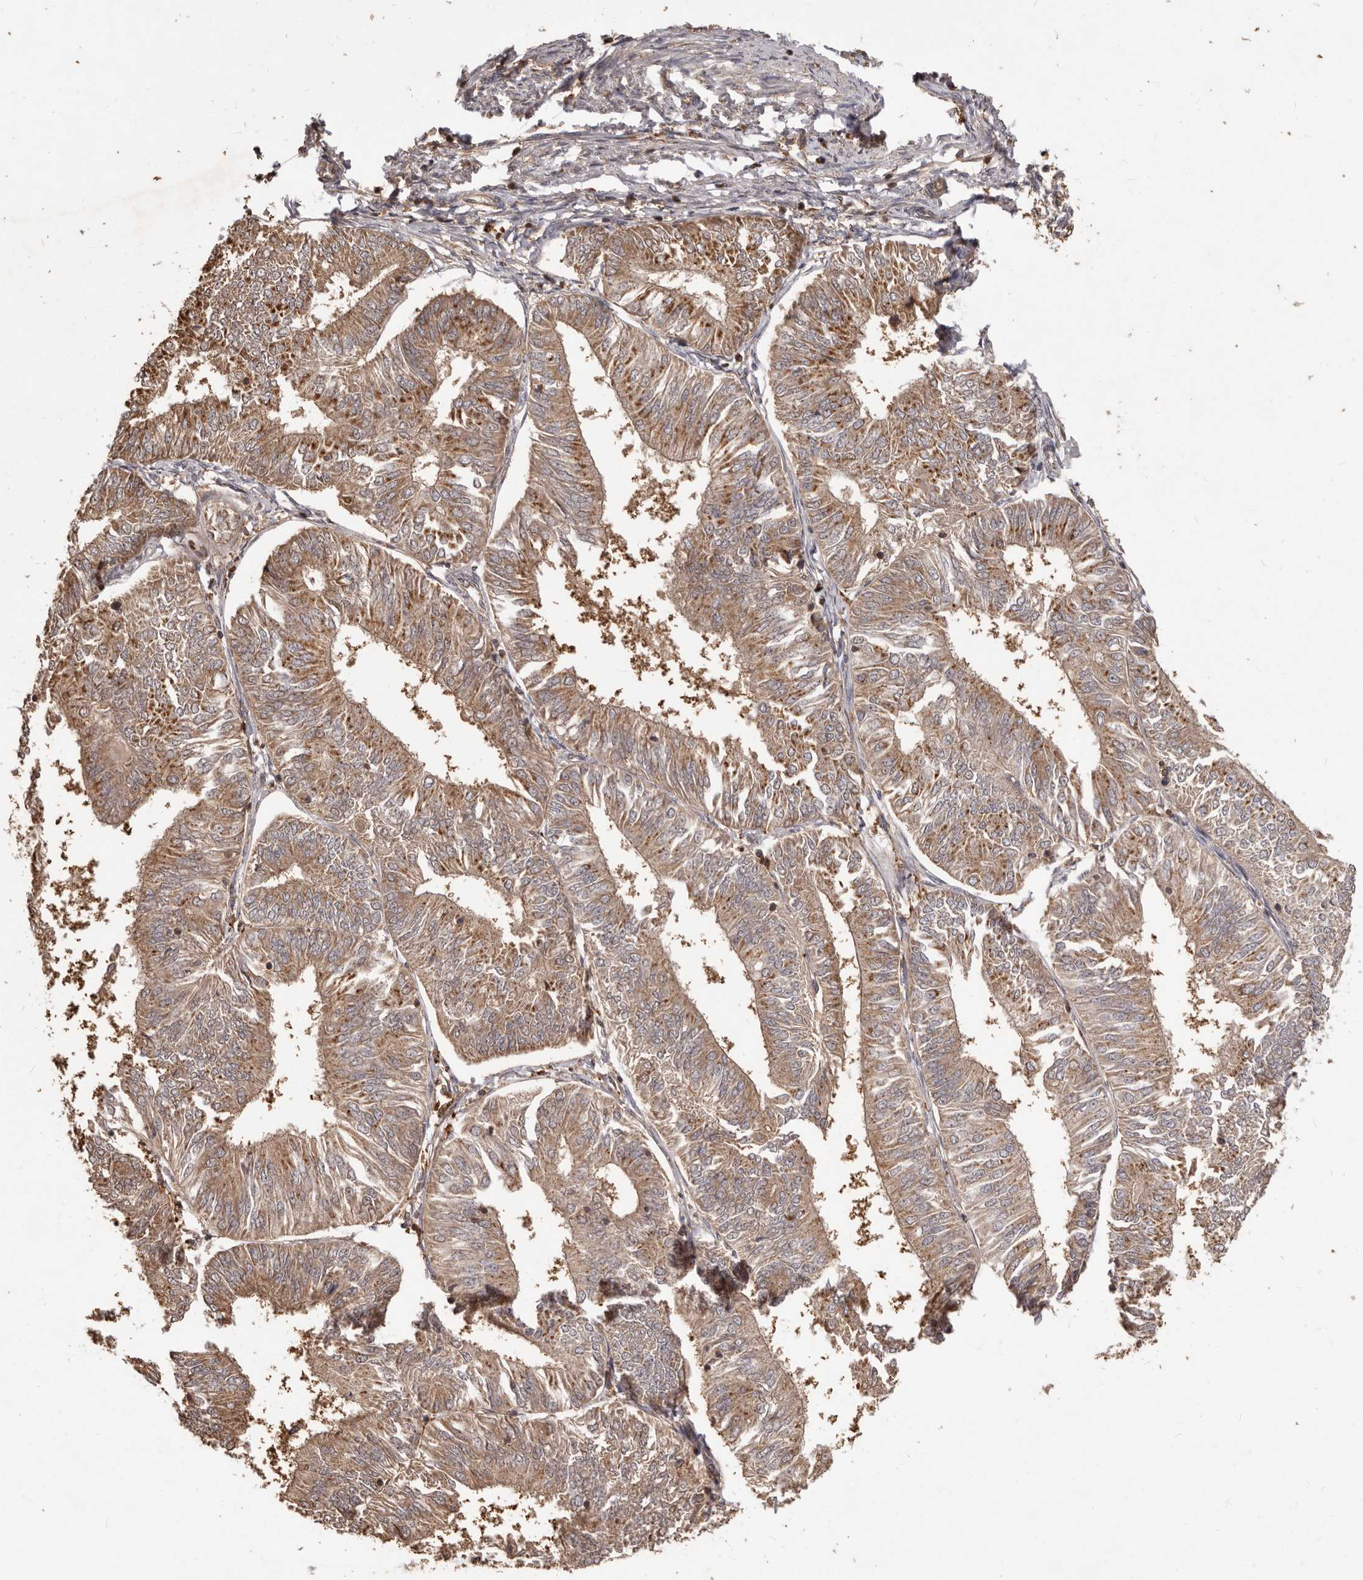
{"staining": {"intensity": "moderate", "quantity": ">75%", "location": "cytoplasmic/membranous"}, "tissue": "endometrial cancer", "cell_type": "Tumor cells", "image_type": "cancer", "snomed": [{"axis": "morphology", "description": "Adenocarcinoma, NOS"}, {"axis": "topography", "description": "Endometrium"}], "caption": "Endometrial cancer stained for a protein (brown) exhibits moderate cytoplasmic/membranous positive staining in about >75% of tumor cells.", "gene": "MTO1", "patient": {"sex": "female", "age": 58}}